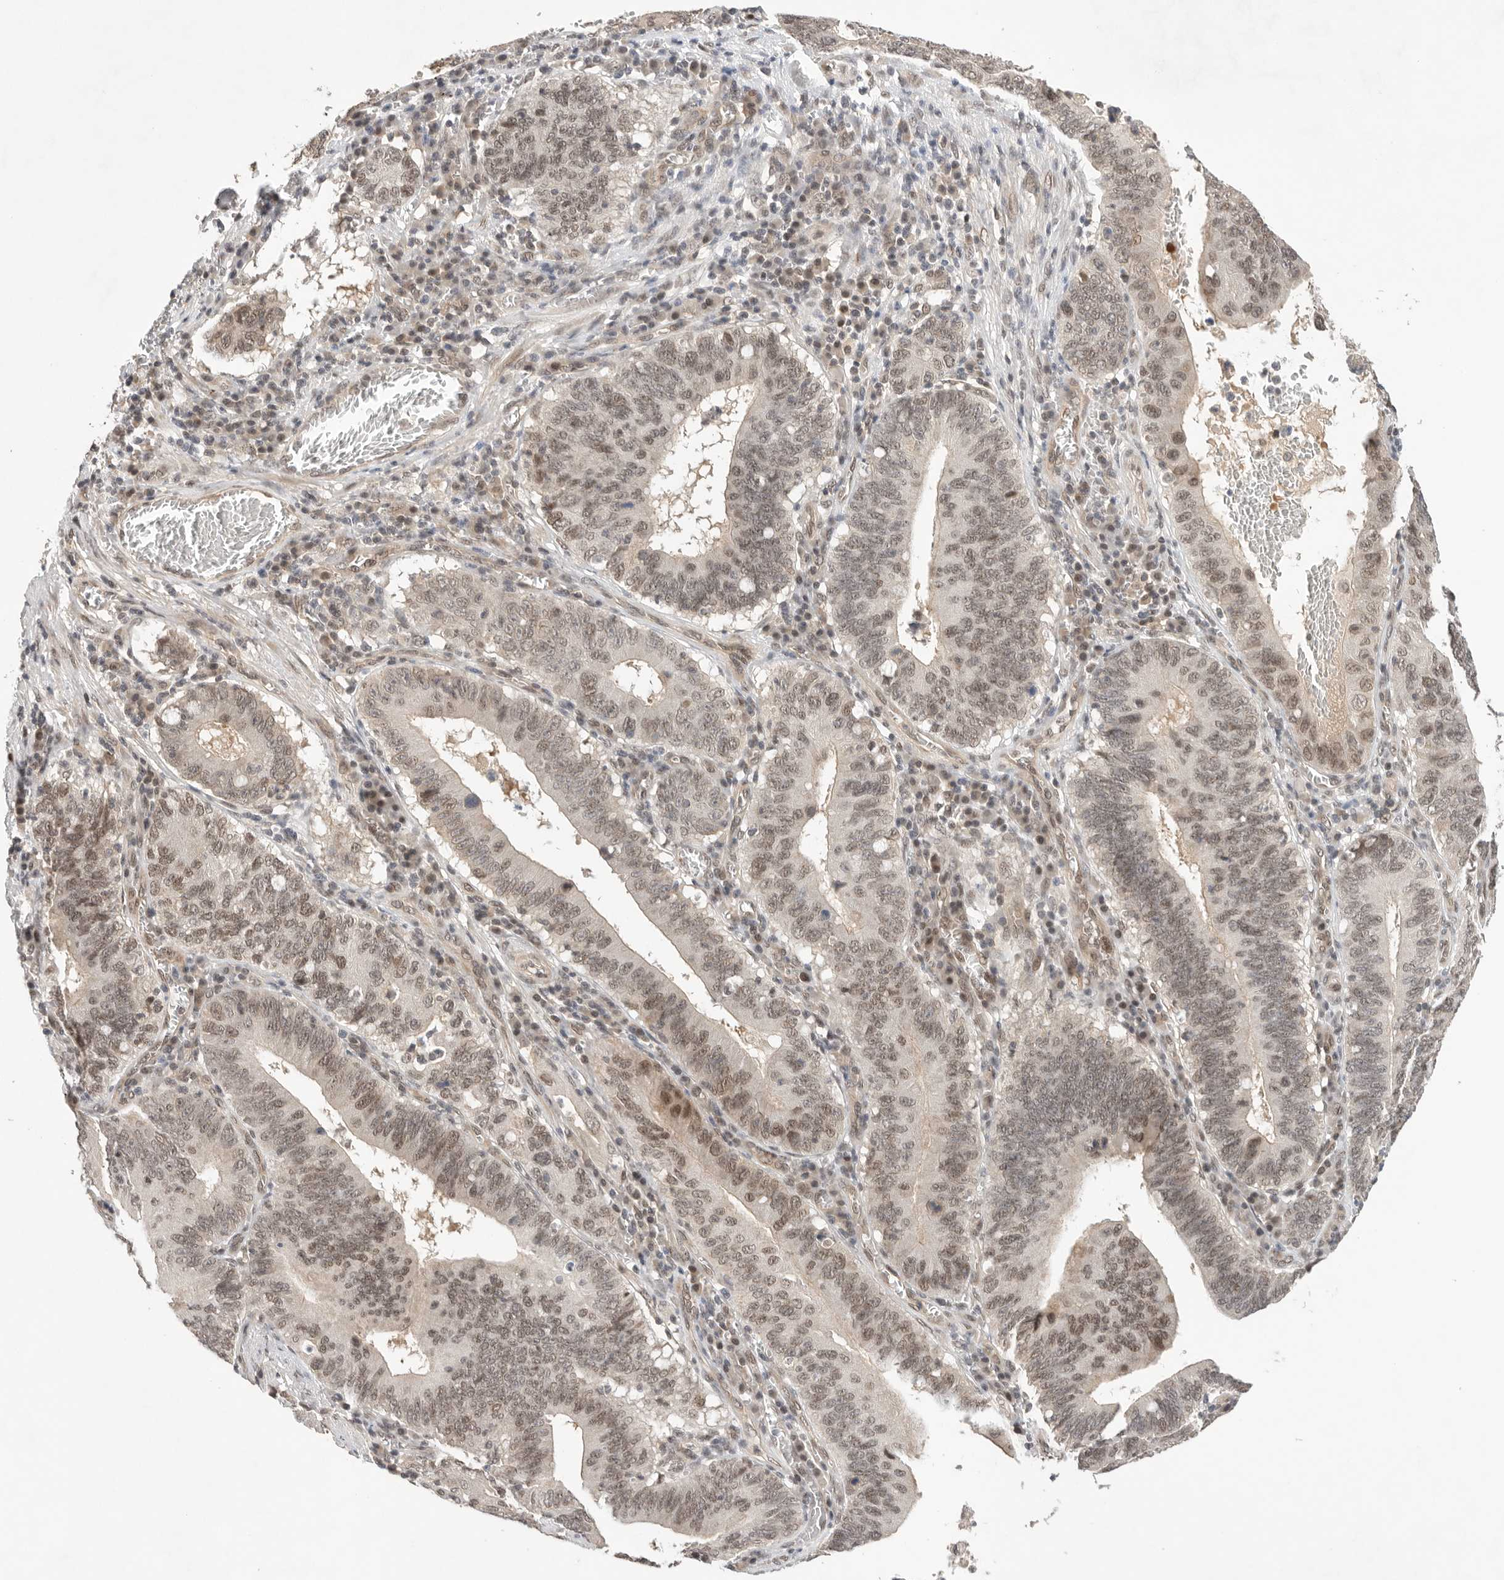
{"staining": {"intensity": "weak", "quantity": ">75%", "location": "nuclear"}, "tissue": "stomach cancer", "cell_type": "Tumor cells", "image_type": "cancer", "snomed": [{"axis": "morphology", "description": "Adenocarcinoma, NOS"}, {"axis": "topography", "description": "Stomach"}, {"axis": "topography", "description": "Gastric cardia"}], "caption": "This is a photomicrograph of IHC staining of stomach cancer (adenocarcinoma), which shows weak expression in the nuclear of tumor cells.", "gene": "LEMD3", "patient": {"sex": "male", "age": 59}}